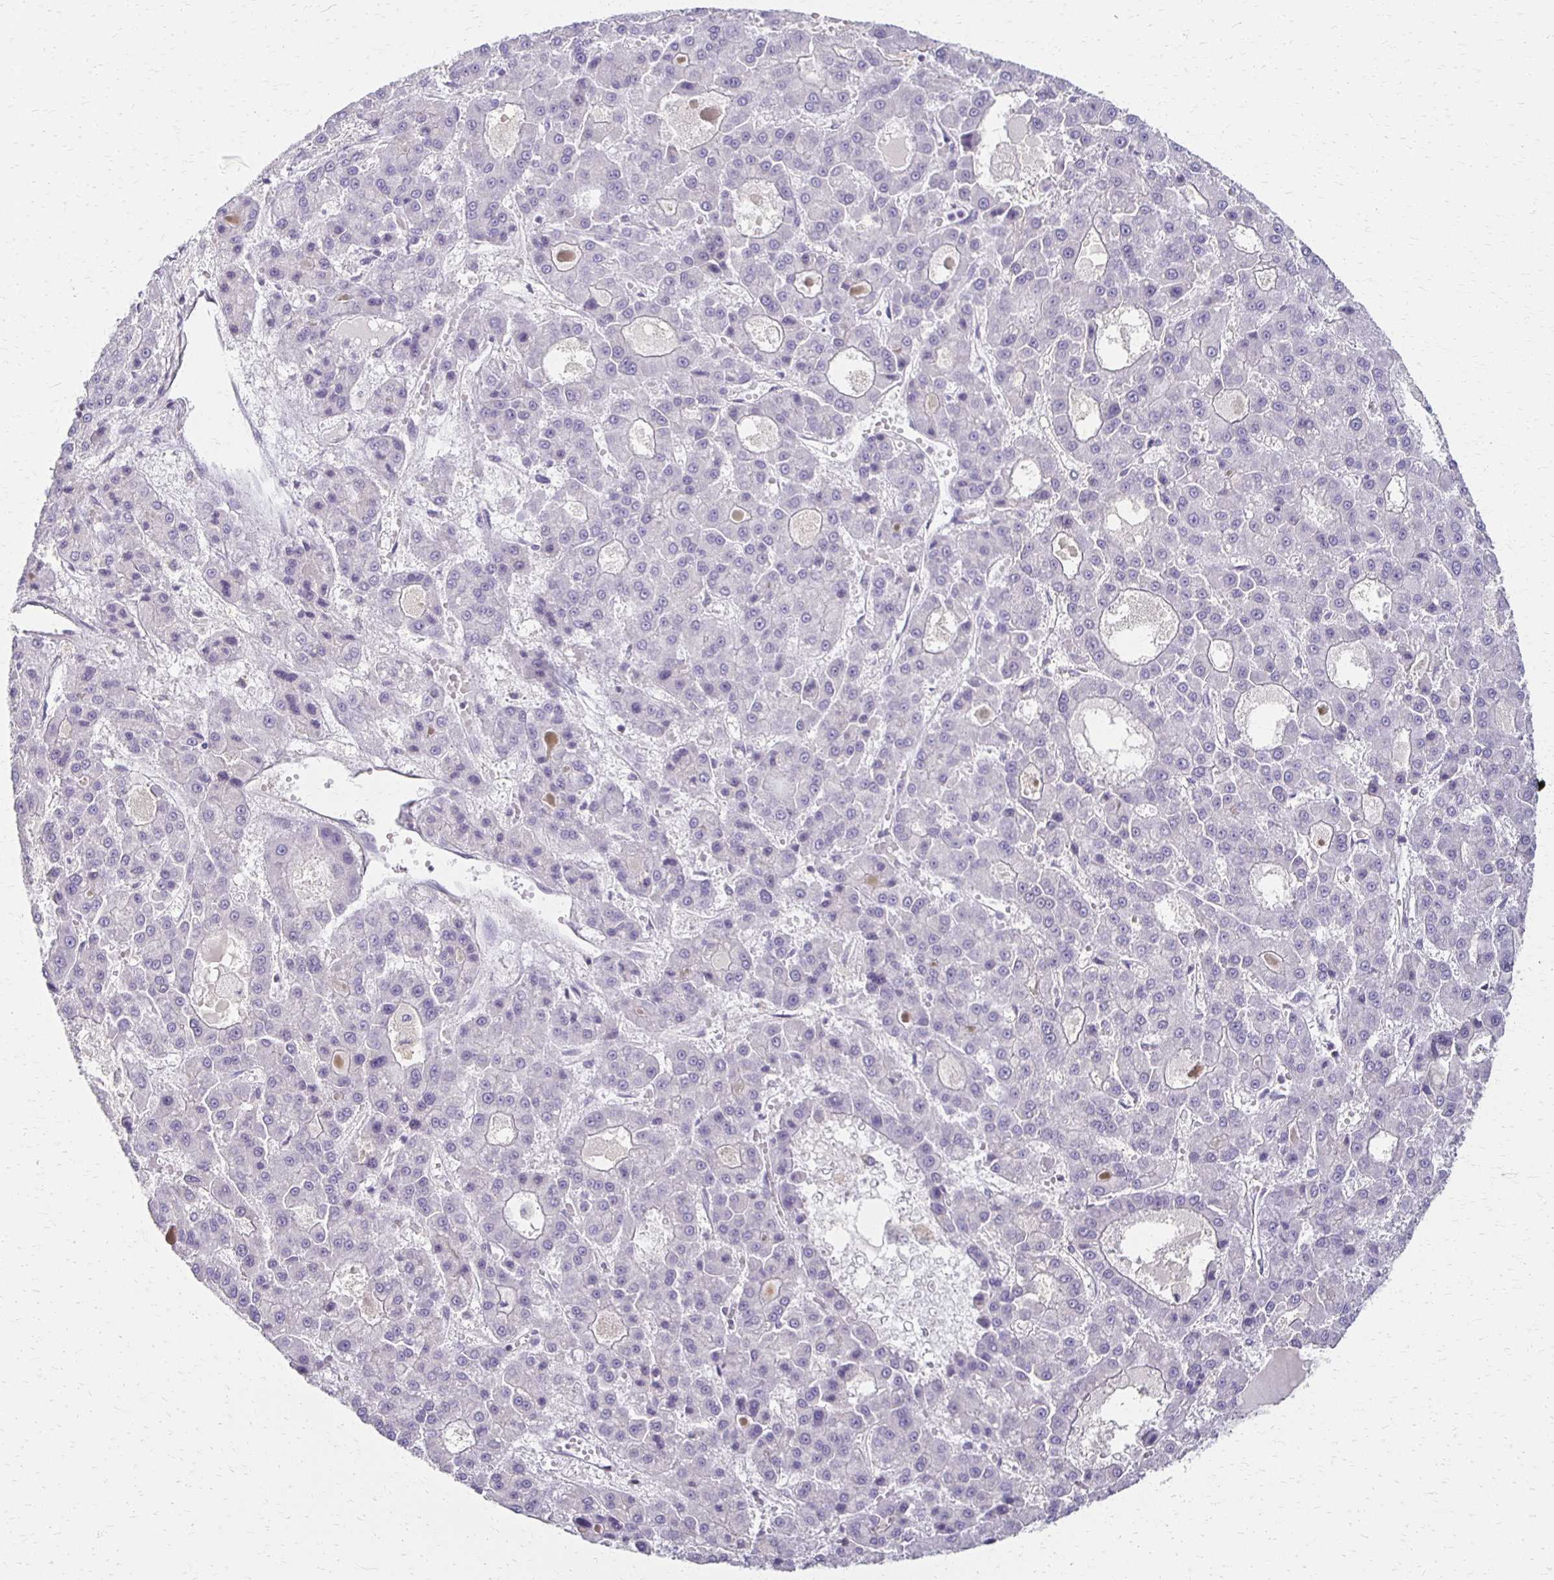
{"staining": {"intensity": "negative", "quantity": "none", "location": "none"}, "tissue": "liver cancer", "cell_type": "Tumor cells", "image_type": "cancer", "snomed": [{"axis": "morphology", "description": "Carcinoma, Hepatocellular, NOS"}, {"axis": "topography", "description": "Liver"}], "caption": "Human liver cancer (hepatocellular carcinoma) stained for a protein using immunohistochemistry reveals no staining in tumor cells.", "gene": "FOXO4", "patient": {"sex": "male", "age": 70}}